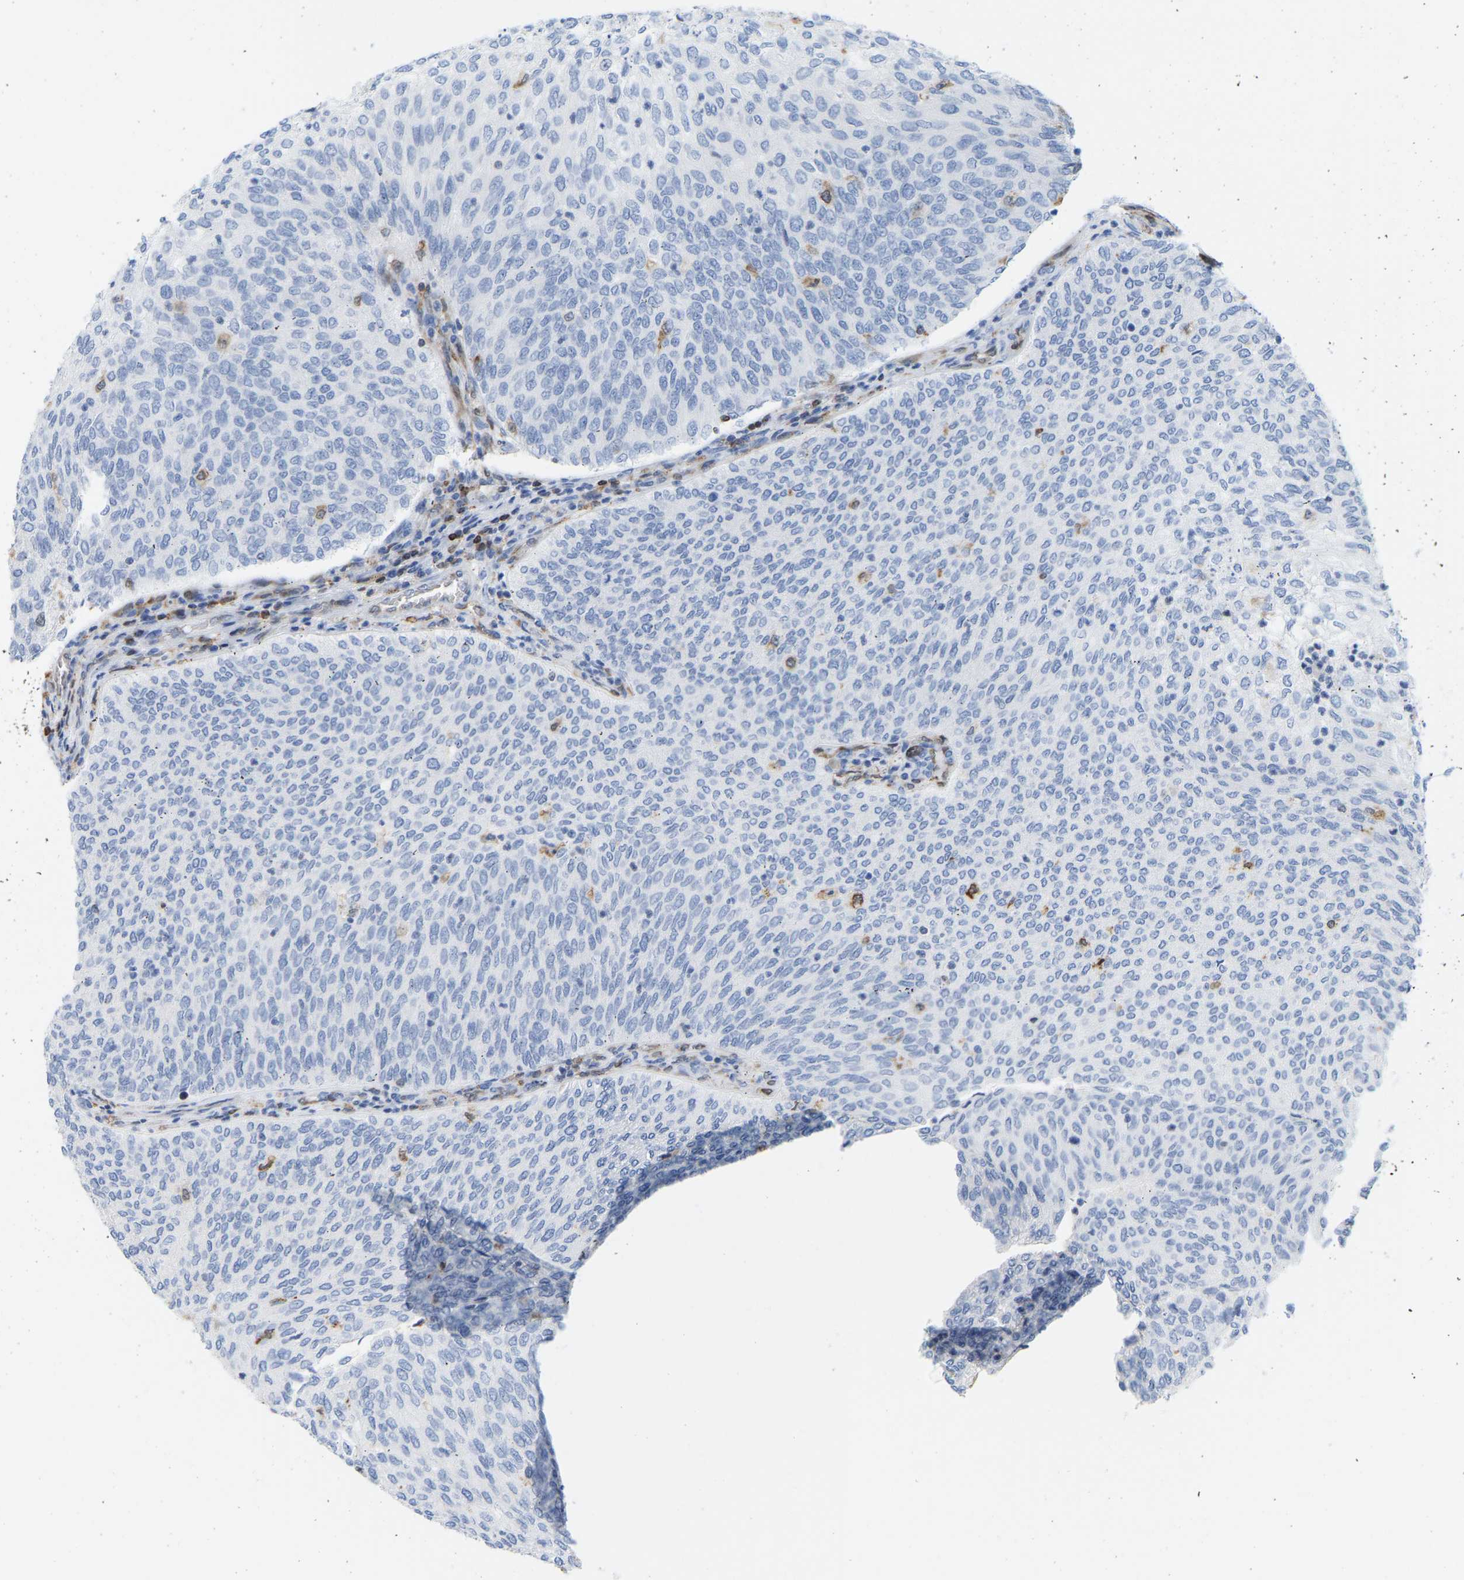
{"staining": {"intensity": "negative", "quantity": "none", "location": "none"}, "tissue": "urothelial cancer", "cell_type": "Tumor cells", "image_type": "cancer", "snomed": [{"axis": "morphology", "description": "Urothelial carcinoma, Low grade"}, {"axis": "topography", "description": "Urinary bladder"}], "caption": "Tumor cells are negative for brown protein staining in urothelial cancer.", "gene": "GIMAP4", "patient": {"sex": "female", "age": 79}}